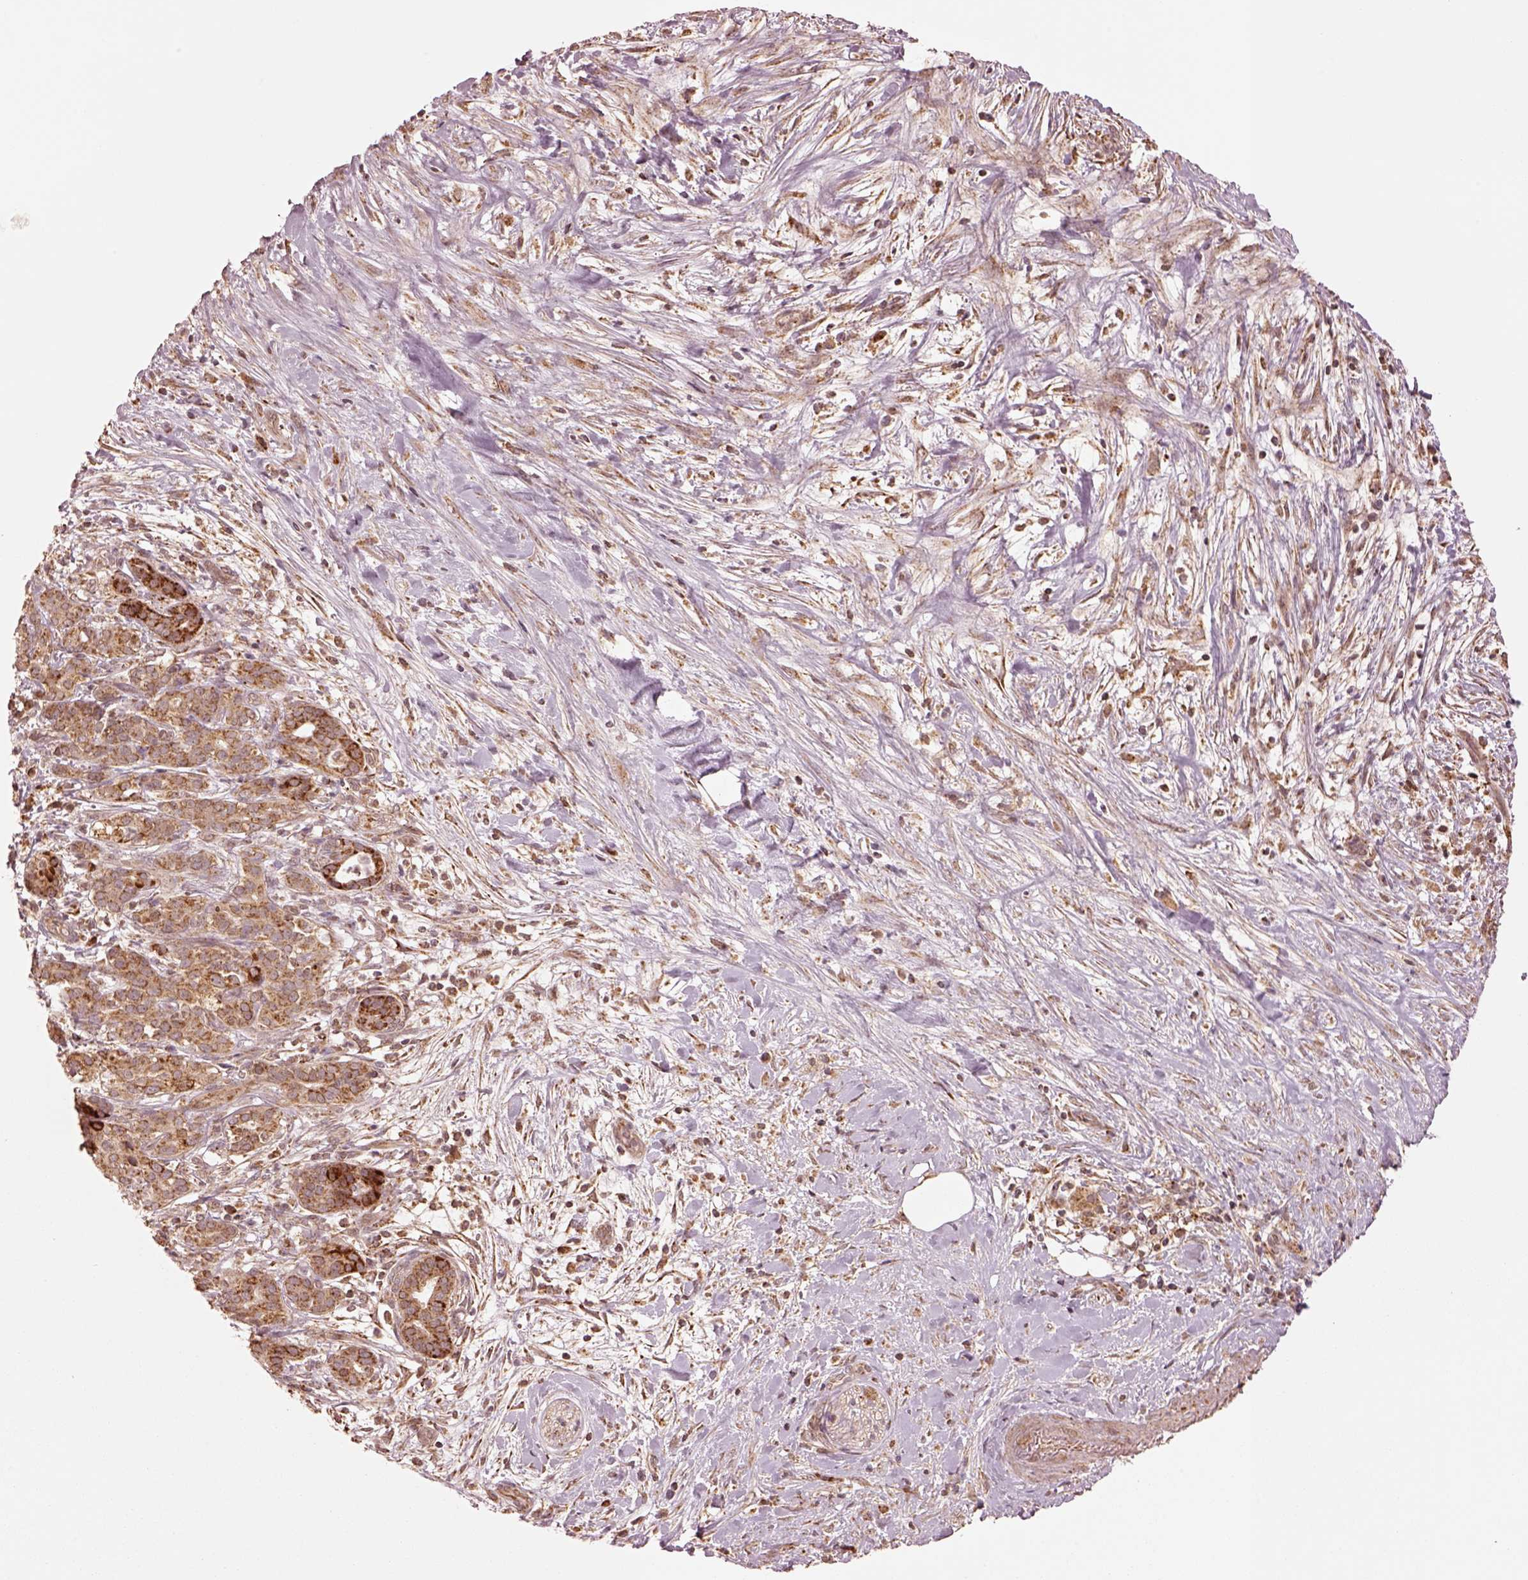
{"staining": {"intensity": "moderate", "quantity": ">75%", "location": "cytoplasmic/membranous"}, "tissue": "pancreatic cancer", "cell_type": "Tumor cells", "image_type": "cancer", "snomed": [{"axis": "morphology", "description": "Adenocarcinoma, NOS"}, {"axis": "topography", "description": "Pancreas"}], "caption": "Pancreatic cancer (adenocarcinoma) stained with a protein marker shows moderate staining in tumor cells.", "gene": "SEL1L3", "patient": {"sex": "male", "age": 44}}